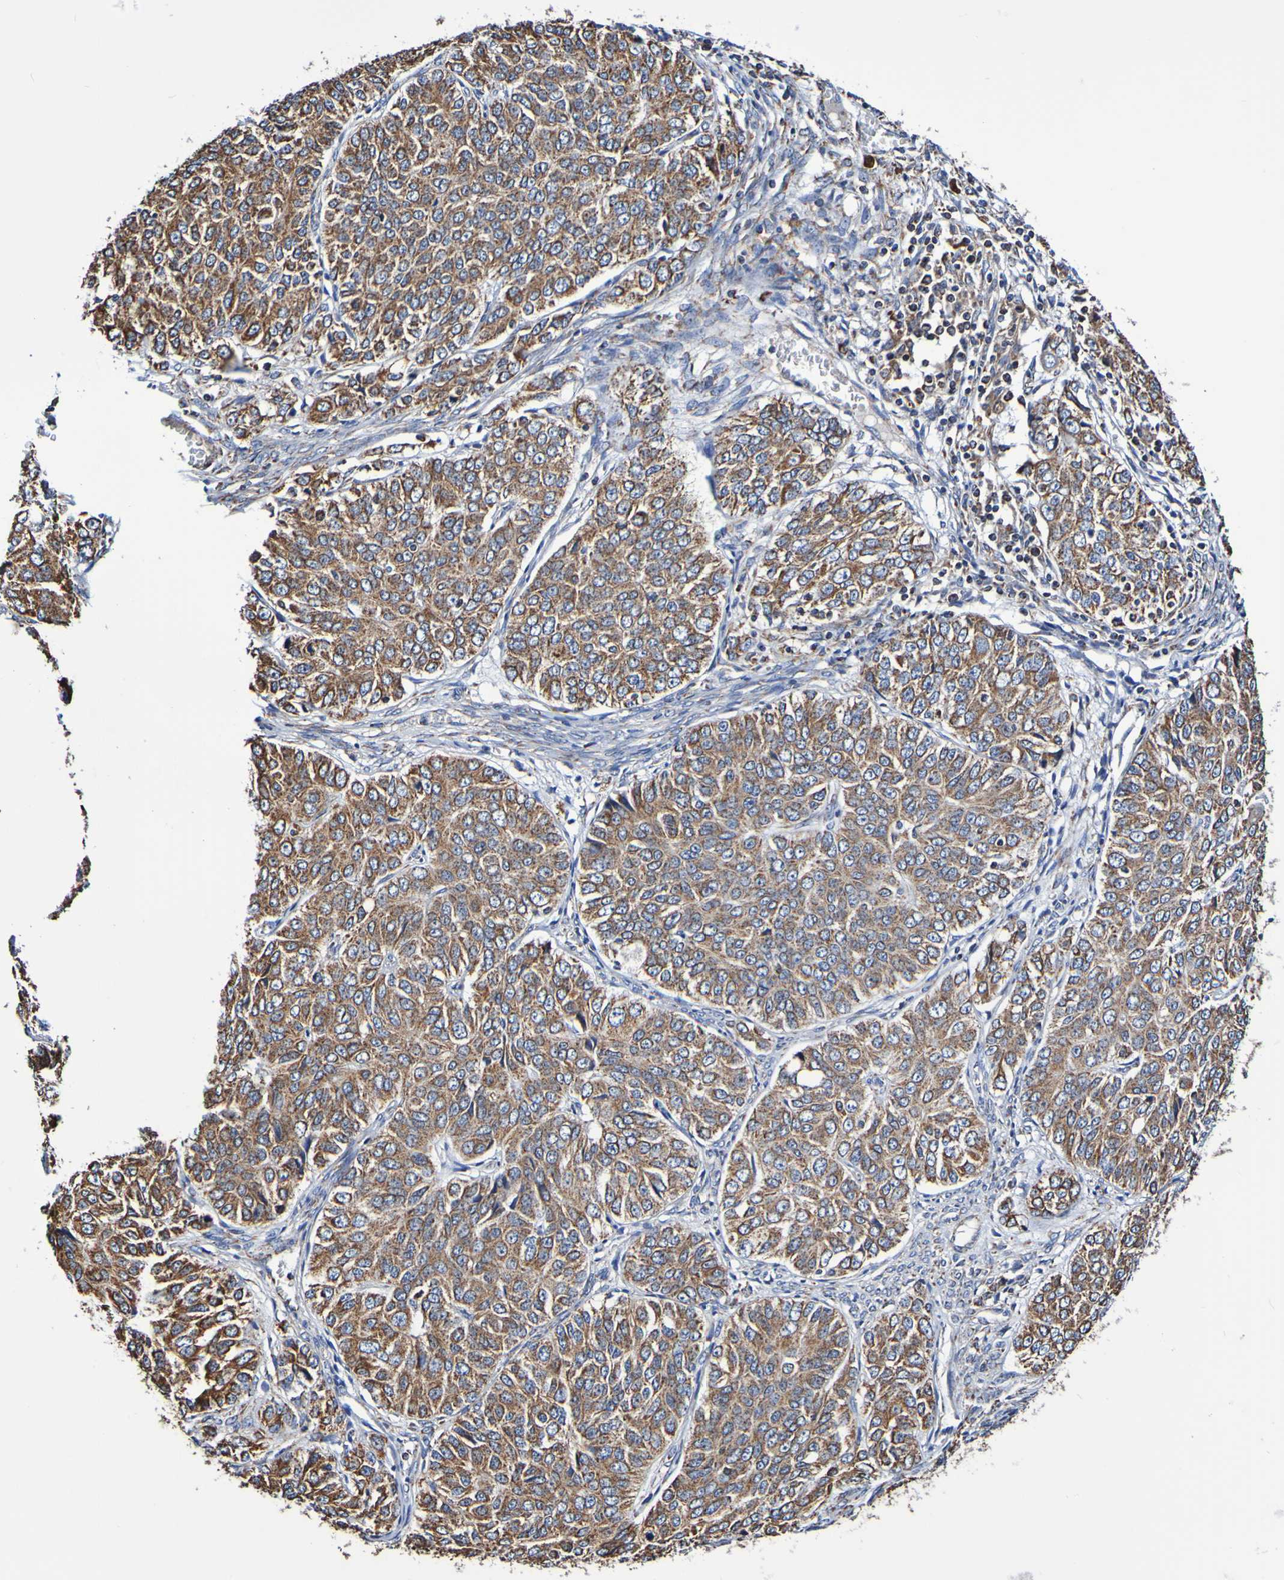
{"staining": {"intensity": "moderate", "quantity": ">75%", "location": "cytoplasmic/membranous"}, "tissue": "ovarian cancer", "cell_type": "Tumor cells", "image_type": "cancer", "snomed": [{"axis": "morphology", "description": "Carcinoma, endometroid"}, {"axis": "topography", "description": "Ovary"}], "caption": "Tumor cells exhibit medium levels of moderate cytoplasmic/membranous positivity in about >75% of cells in human ovarian cancer. The staining is performed using DAB (3,3'-diaminobenzidine) brown chromogen to label protein expression. The nuclei are counter-stained blue using hematoxylin.", "gene": "IL18R1", "patient": {"sex": "female", "age": 51}}